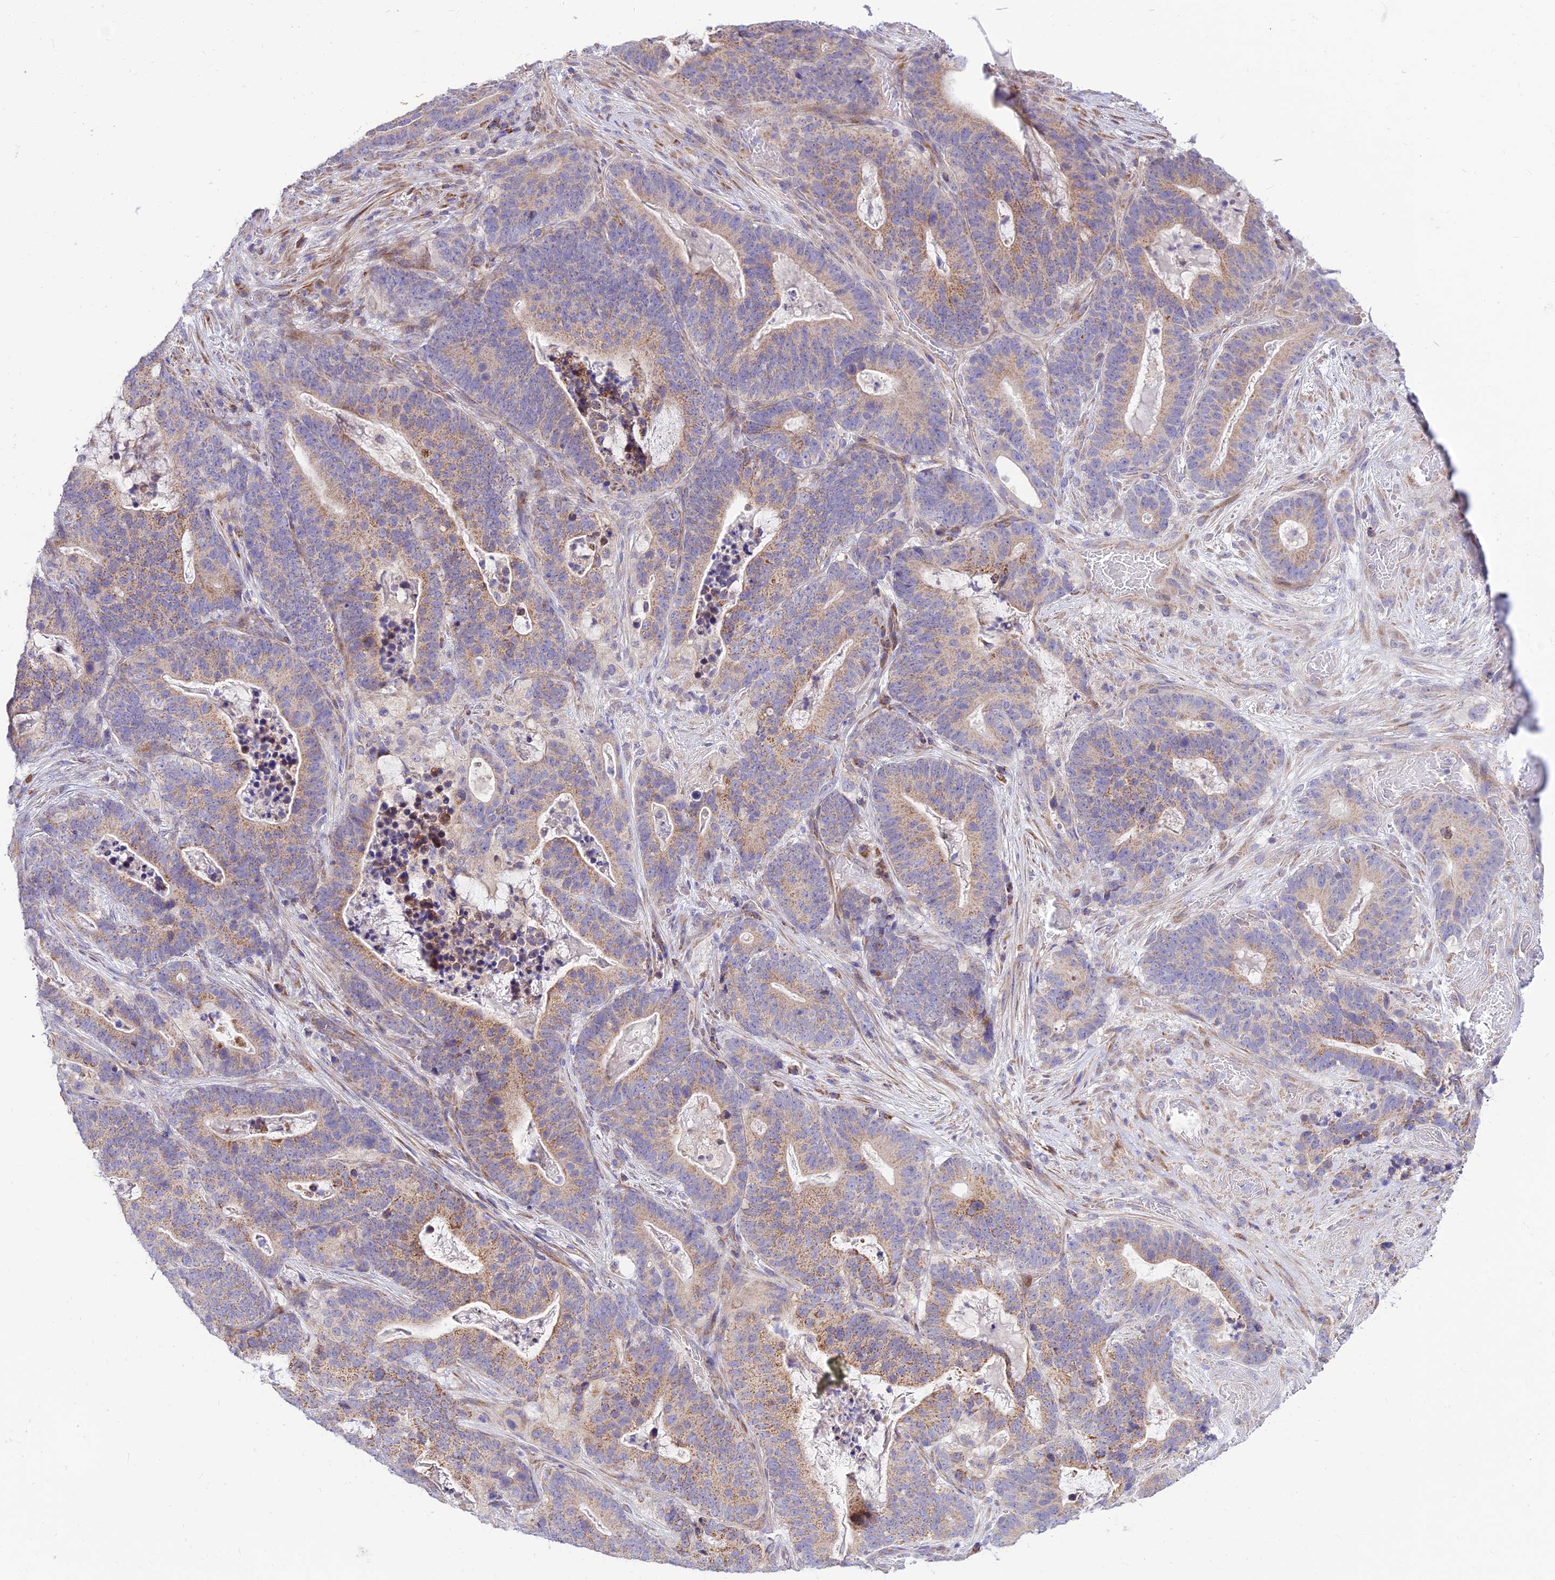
{"staining": {"intensity": "moderate", "quantity": ">75%", "location": "cytoplasmic/membranous"}, "tissue": "stomach cancer", "cell_type": "Tumor cells", "image_type": "cancer", "snomed": [{"axis": "morphology", "description": "Normal tissue, NOS"}, {"axis": "morphology", "description": "Adenocarcinoma, NOS"}, {"axis": "topography", "description": "Stomach"}], "caption": "Protein staining of adenocarcinoma (stomach) tissue exhibits moderate cytoplasmic/membranous positivity in about >75% of tumor cells.", "gene": "FAM186B", "patient": {"sex": "female", "age": 64}}